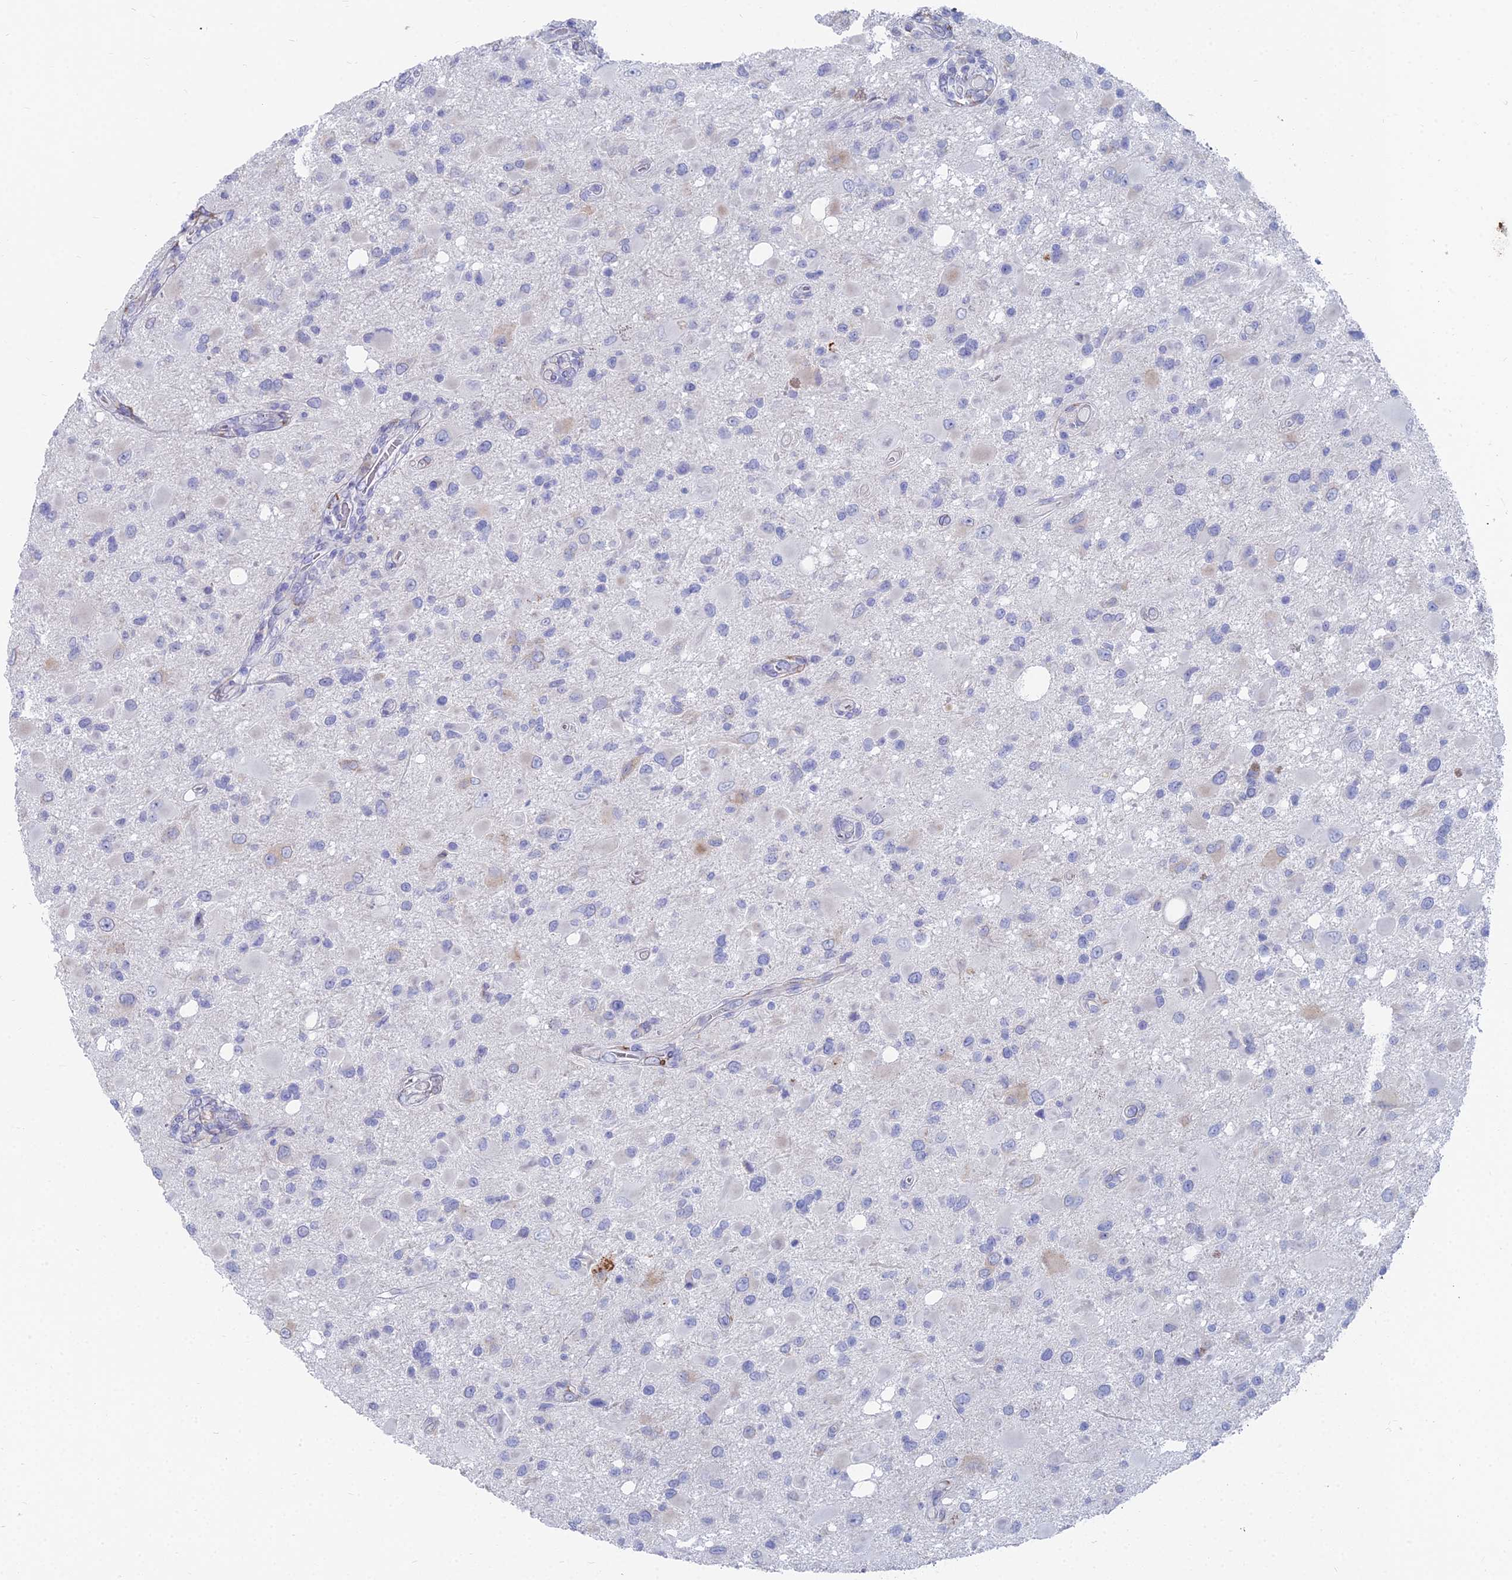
{"staining": {"intensity": "negative", "quantity": "none", "location": "none"}, "tissue": "glioma", "cell_type": "Tumor cells", "image_type": "cancer", "snomed": [{"axis": "morphology", "description": "Glioma, malignant, High grade"}, {"axis": "topography", "description": "Brain"}], "caption": "This histopathology image is of glioma stained with immunohistochemistry to label a protein in brown with the nuclei are counter-stained blue. There is no expression in tumor cells.", "gene": "TNNT3", "patient": {"sex": "male", "age": 53}}